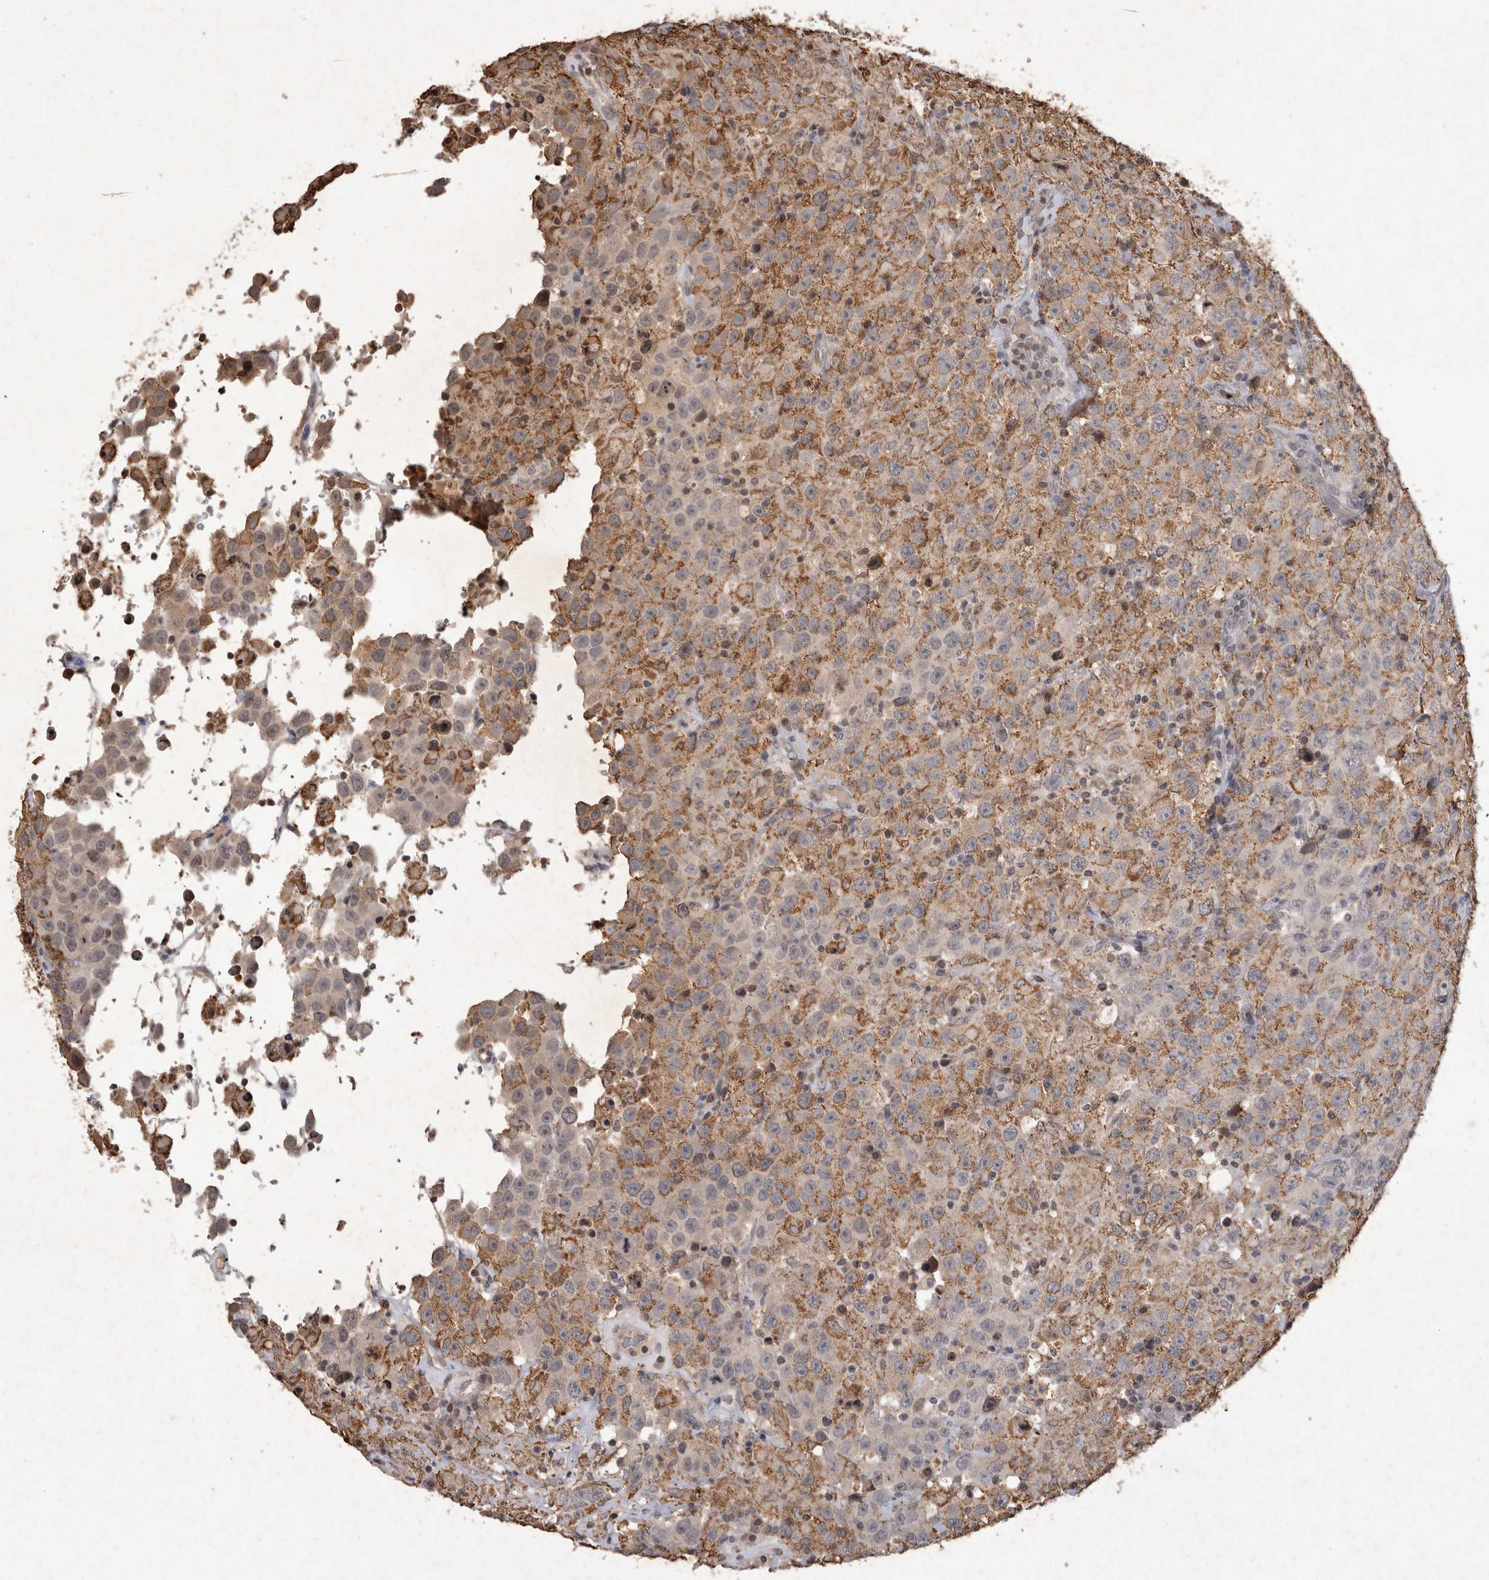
{"staining": {"intensity": "moderate", "quantity": "25%-75%", "location": "cytoplasmic/membranous"}, "tissue": "testis cancer", "cell_type": "Tumor cells", "image_type": "cancer", "snomed": [{"axis": "morphology", "description": "Seminoma, NOS"}, {"axis": "topography", "description": "Testis"}], "caption": "Seminoma (testis) tissue shows moderate cytoplasmic/membranous expression in about 25%-75% of tumor cells, visualized by immunohistochemistry. Immunohistochemistry stains the protein of interest in brown and the nuclei are stained blue.", "gene": "HRK", "patient": {"sex": "male", "age": 41}}